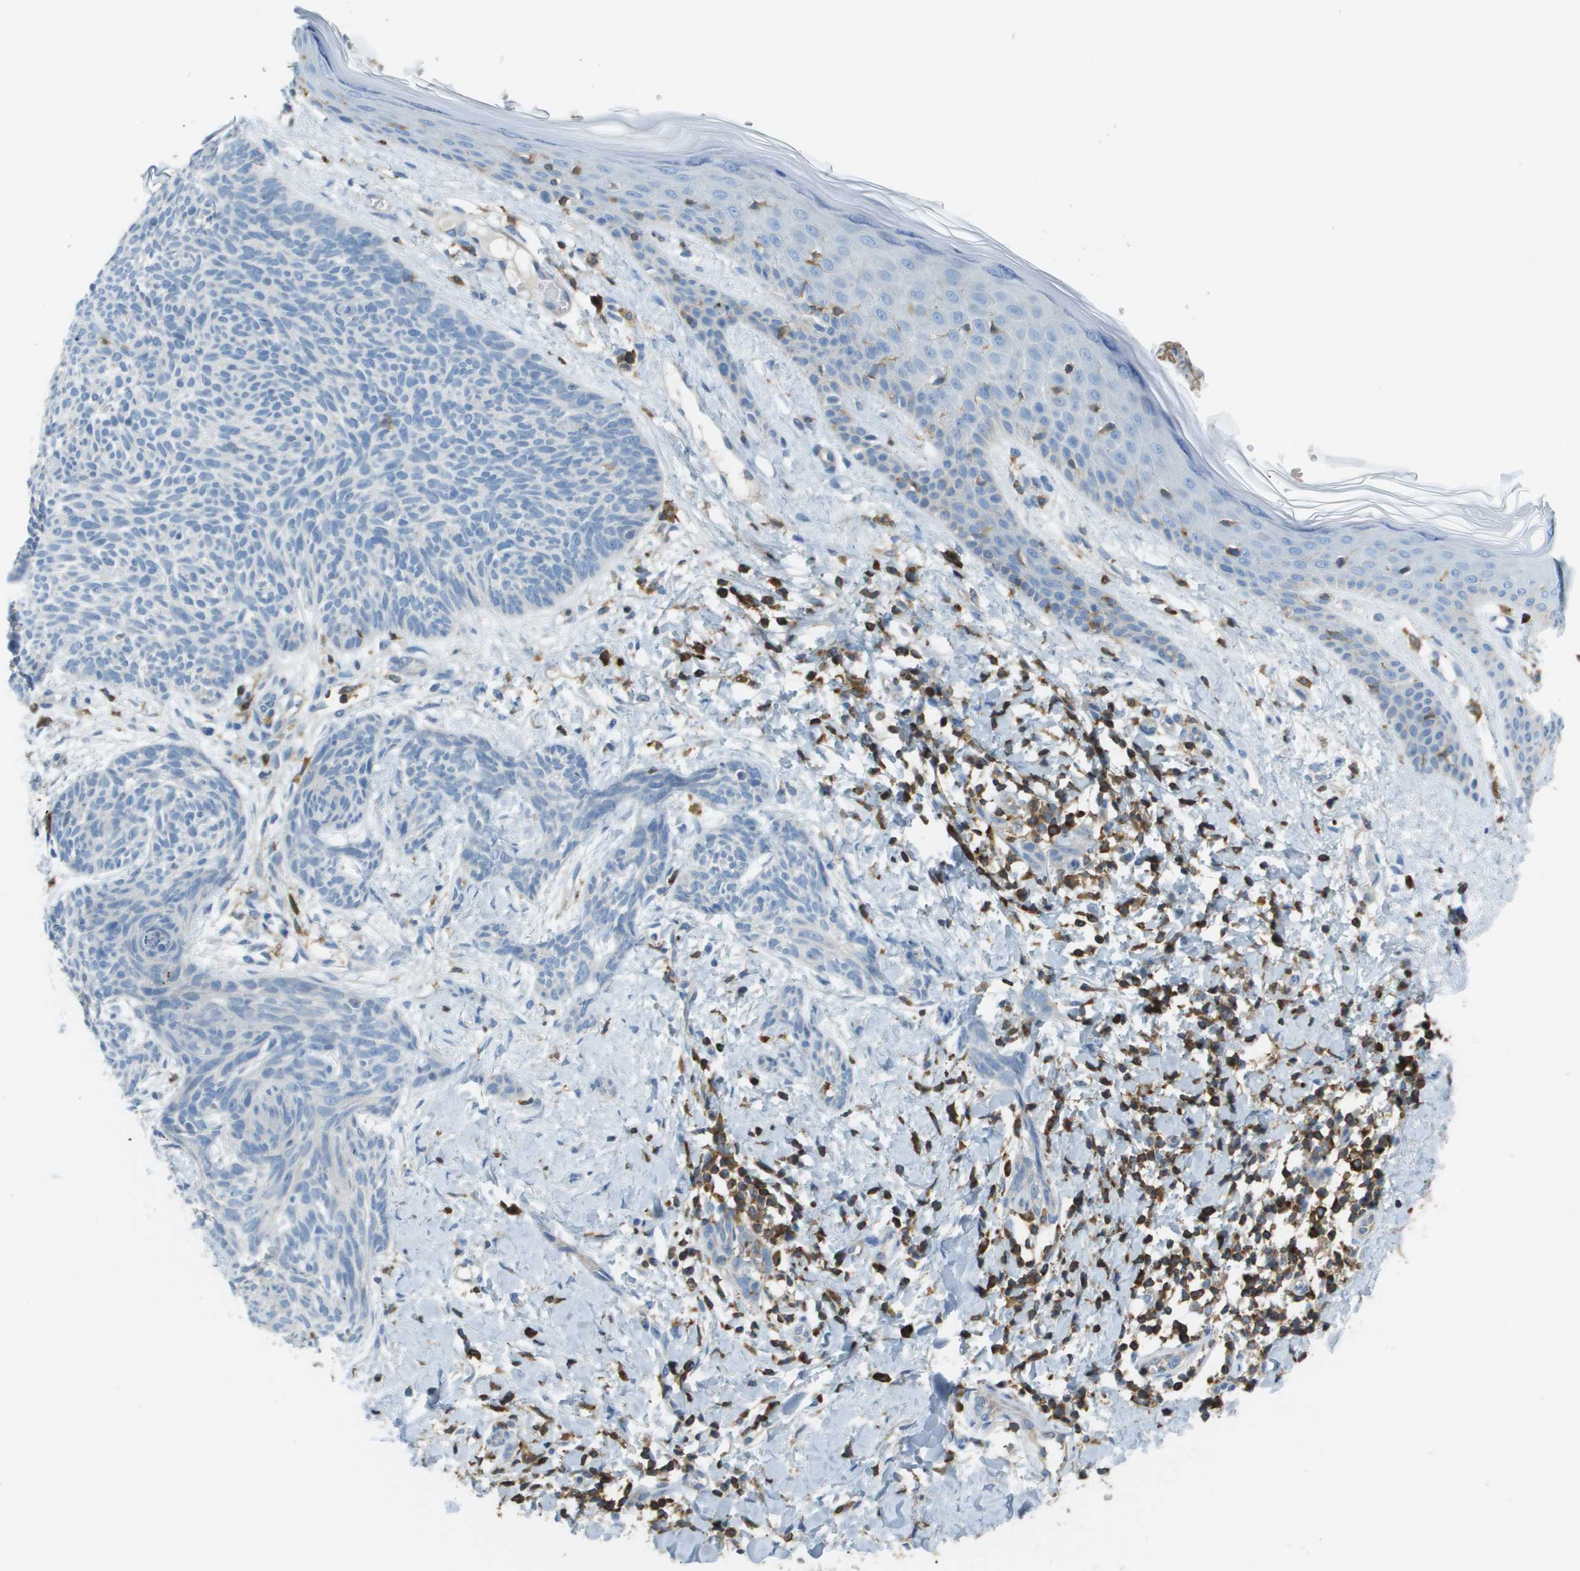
{"staining": {"intensity": "negative", "quantity": "none", "location": "none"}, "tissue": "skin cancer", "cell_type": "Tumor cells", "image_type": "cancer", "snomed": [{"axis": "morphology", "description": "Basal cell carcinoma"}, {"axis": "topography", "description": "Skin"}], "caption": "IHC image of neoplastic tissue: human skin cancer (basal cell carcinoma) stained with DAB demonstrates no significant protein positivity in tumor cells.", "gene": "APBB1IP", "patient": {"sex": "female", "age": 59}}